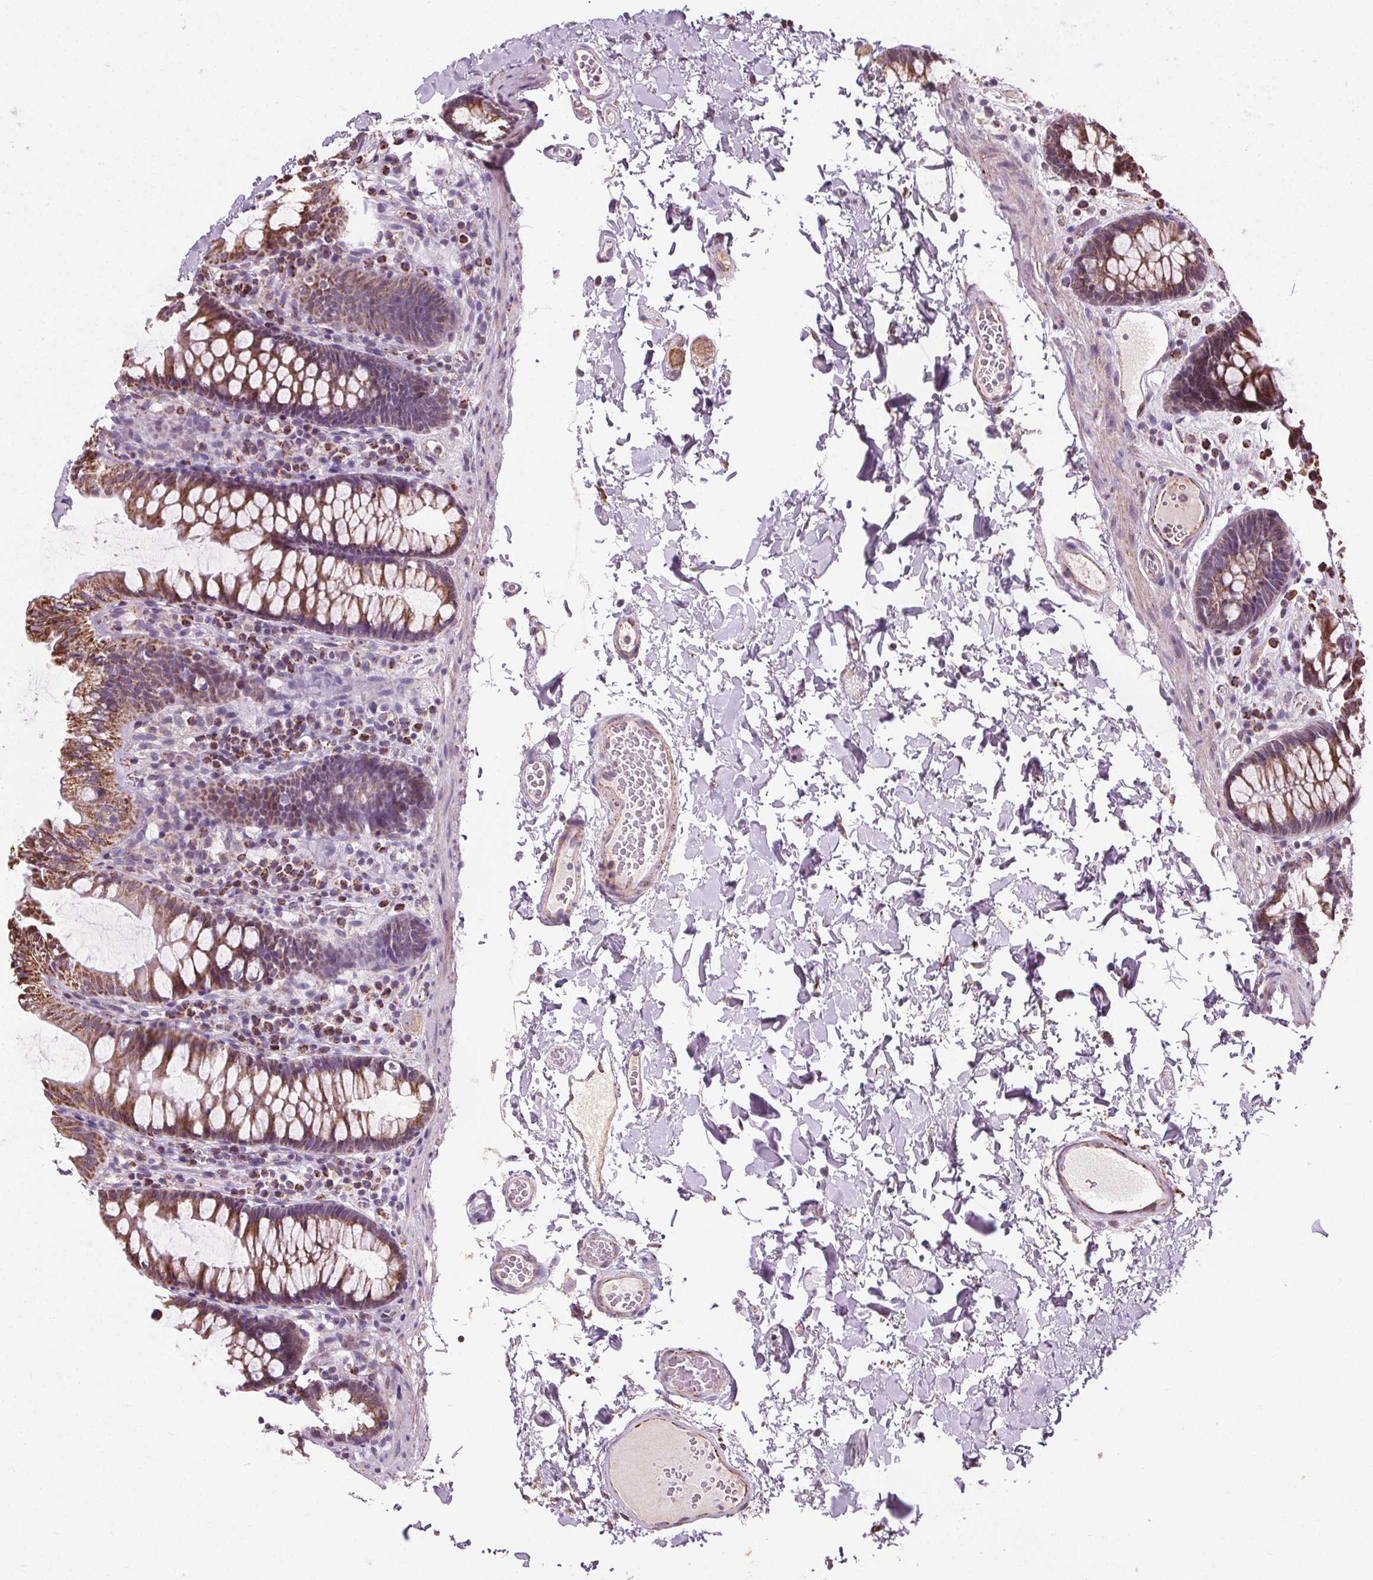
{"staining": {"intensity": "moderate", "quantity": "<25%", "location": "cytoplasmic/membranous"}, "tissue": "colon", "cell_type": "Endothelial cells", "image_type": "normal", "snomed": [{"axis": "morphology", "description": "Normal tissue, NOS"}, {"axis": "topography", "description": "Colon"}, {"axis": "topography", "description": "Peripheral nerve tissue"}], "caption": "Colon stained with DAB immunohistochemistry exhibits low levels of moderate cytoplasmic/membranous expression in approximately <25% of endothelial cells.", "gene": "LFNG", "patient": {"sex": "male", "age": 84}}